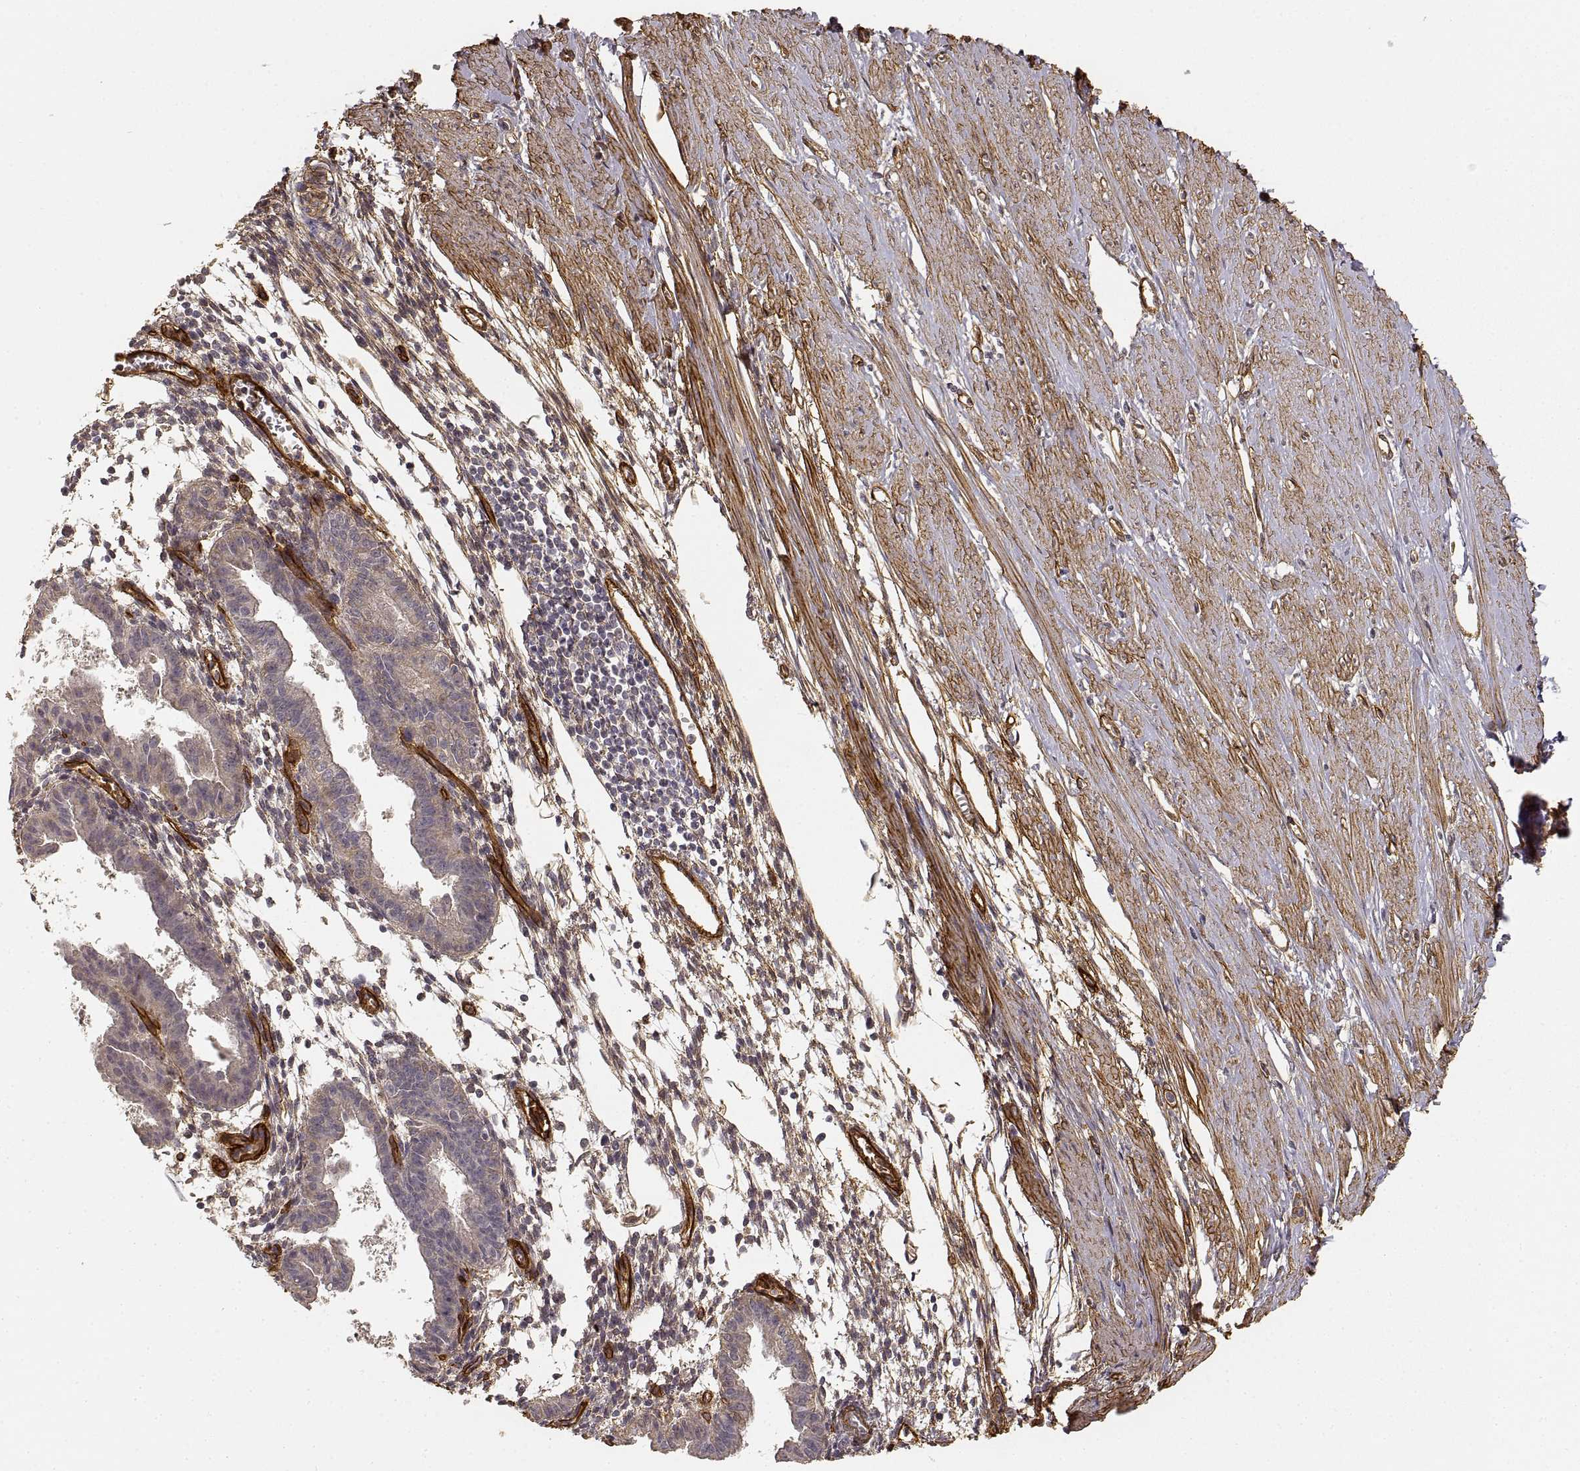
{"staining": {"intensity": "negative", "quantity": "none", "location": "none"}, "tissue": "endometrium", "cell_type": "Cells in endometrial stroma", "image_type": "normal", "snomed": [{"axis": "morphology", "description": "Normal tissue, NOS"}, {"axis": "topography", "description": "Endometrium"}], "caption": "Cells in endometrial stroma show no significant staining in normal endometrium.", "gene": "LAMA4", "patient": {"sex": "female", "age": 37}}